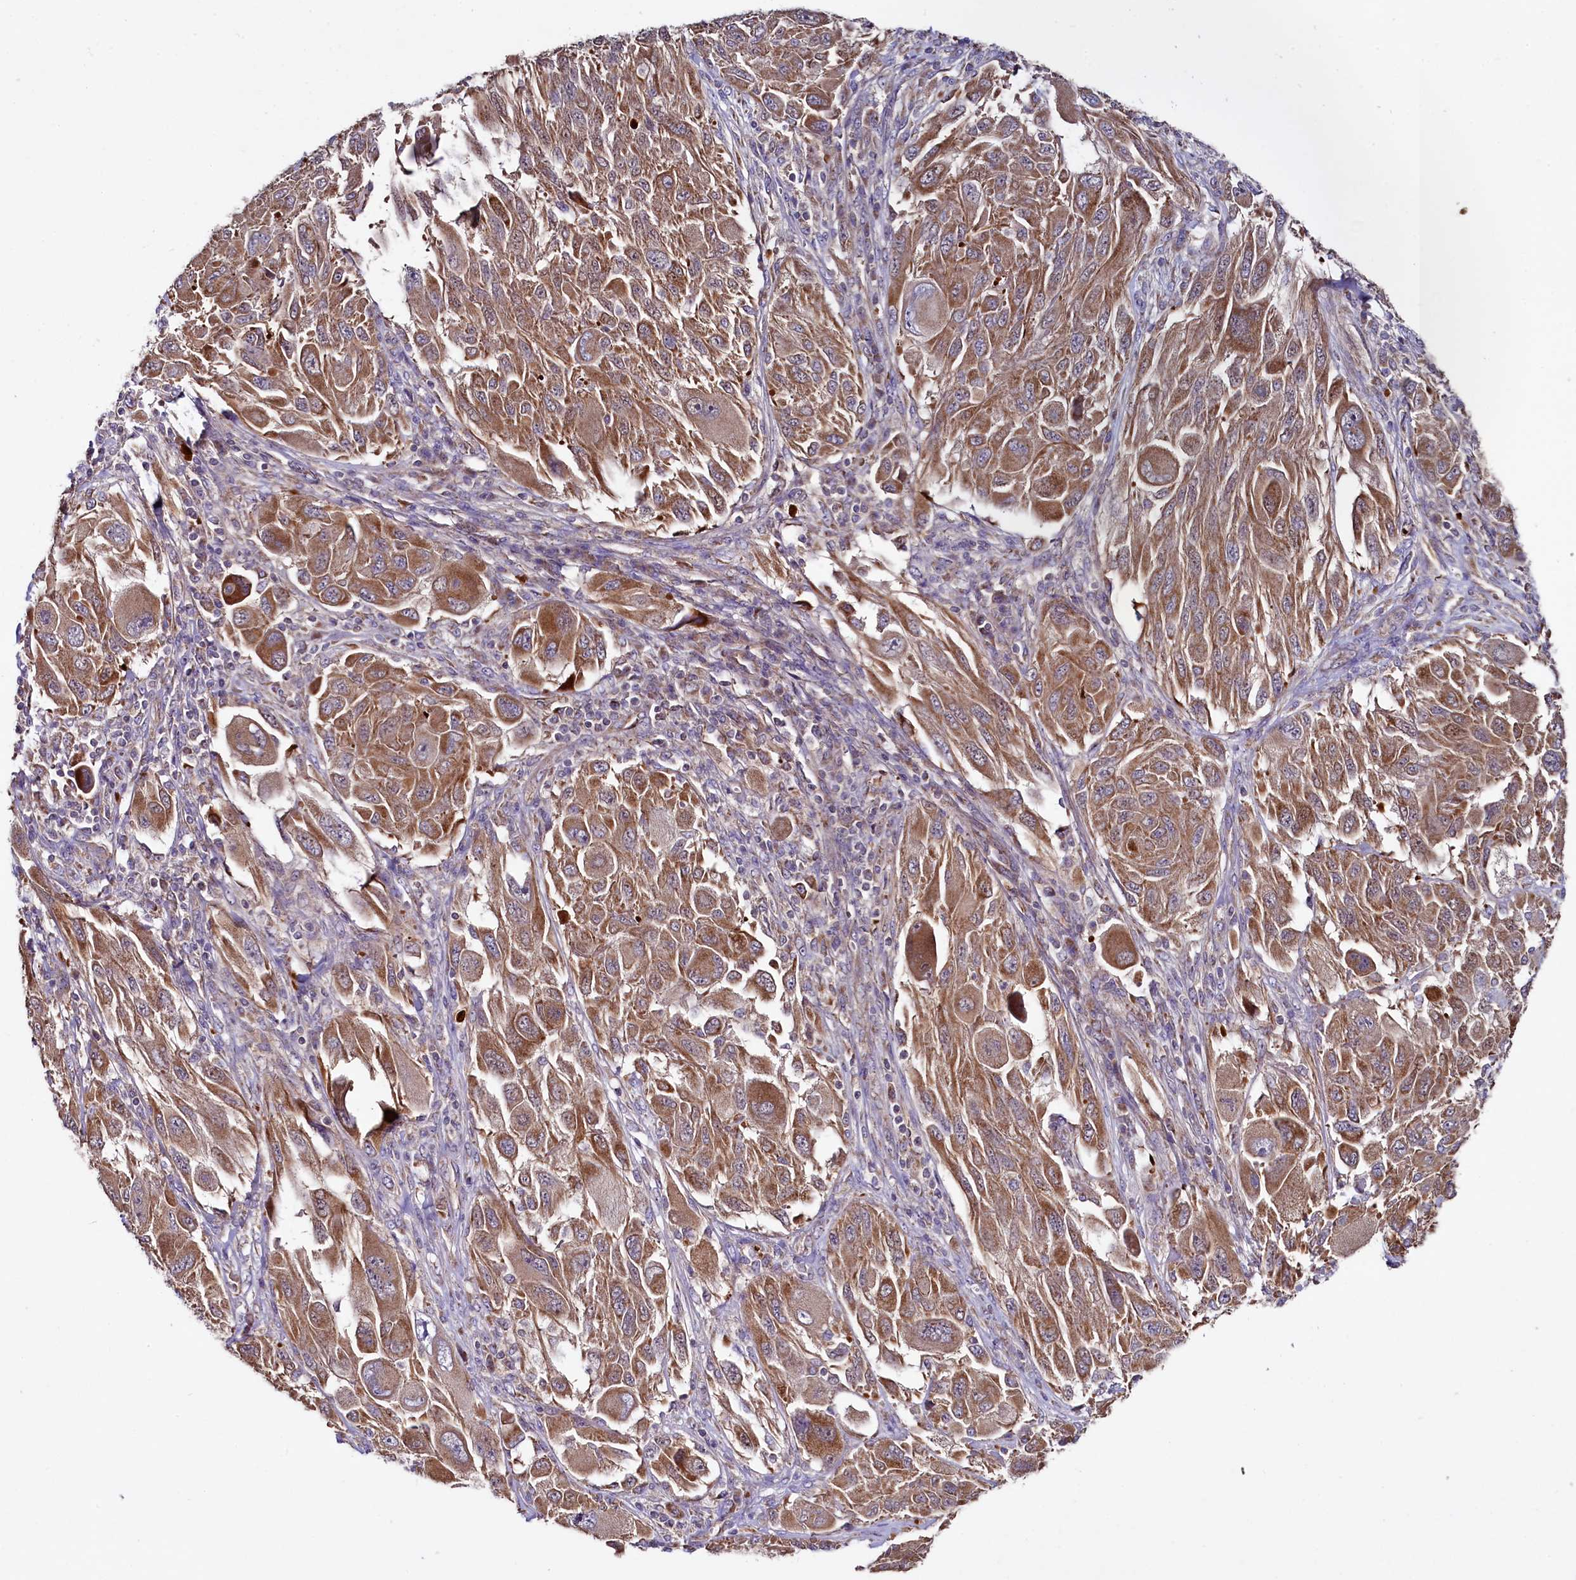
{"staining": {"intensity": "moderate", "quantity": ">75%", "location": "cytoplasmic/membranous"}, "tissue": "melanoma", "cell_type": "Tumor cells", "image_type": "cancer", "snomed": [{"axis": "morphology", "description": "Malignant melanoma, NOS"}, {"axis": "topography", "description": "Skin"}], "caption": "Melanoma was stained to show a protein in brown. There is medium levels of moderate cytoplasmic/membranous positivity in approximately >75% of tumor cells.", "gene": "MRPL57", "patient": {"sex": "female", "age": 91}}